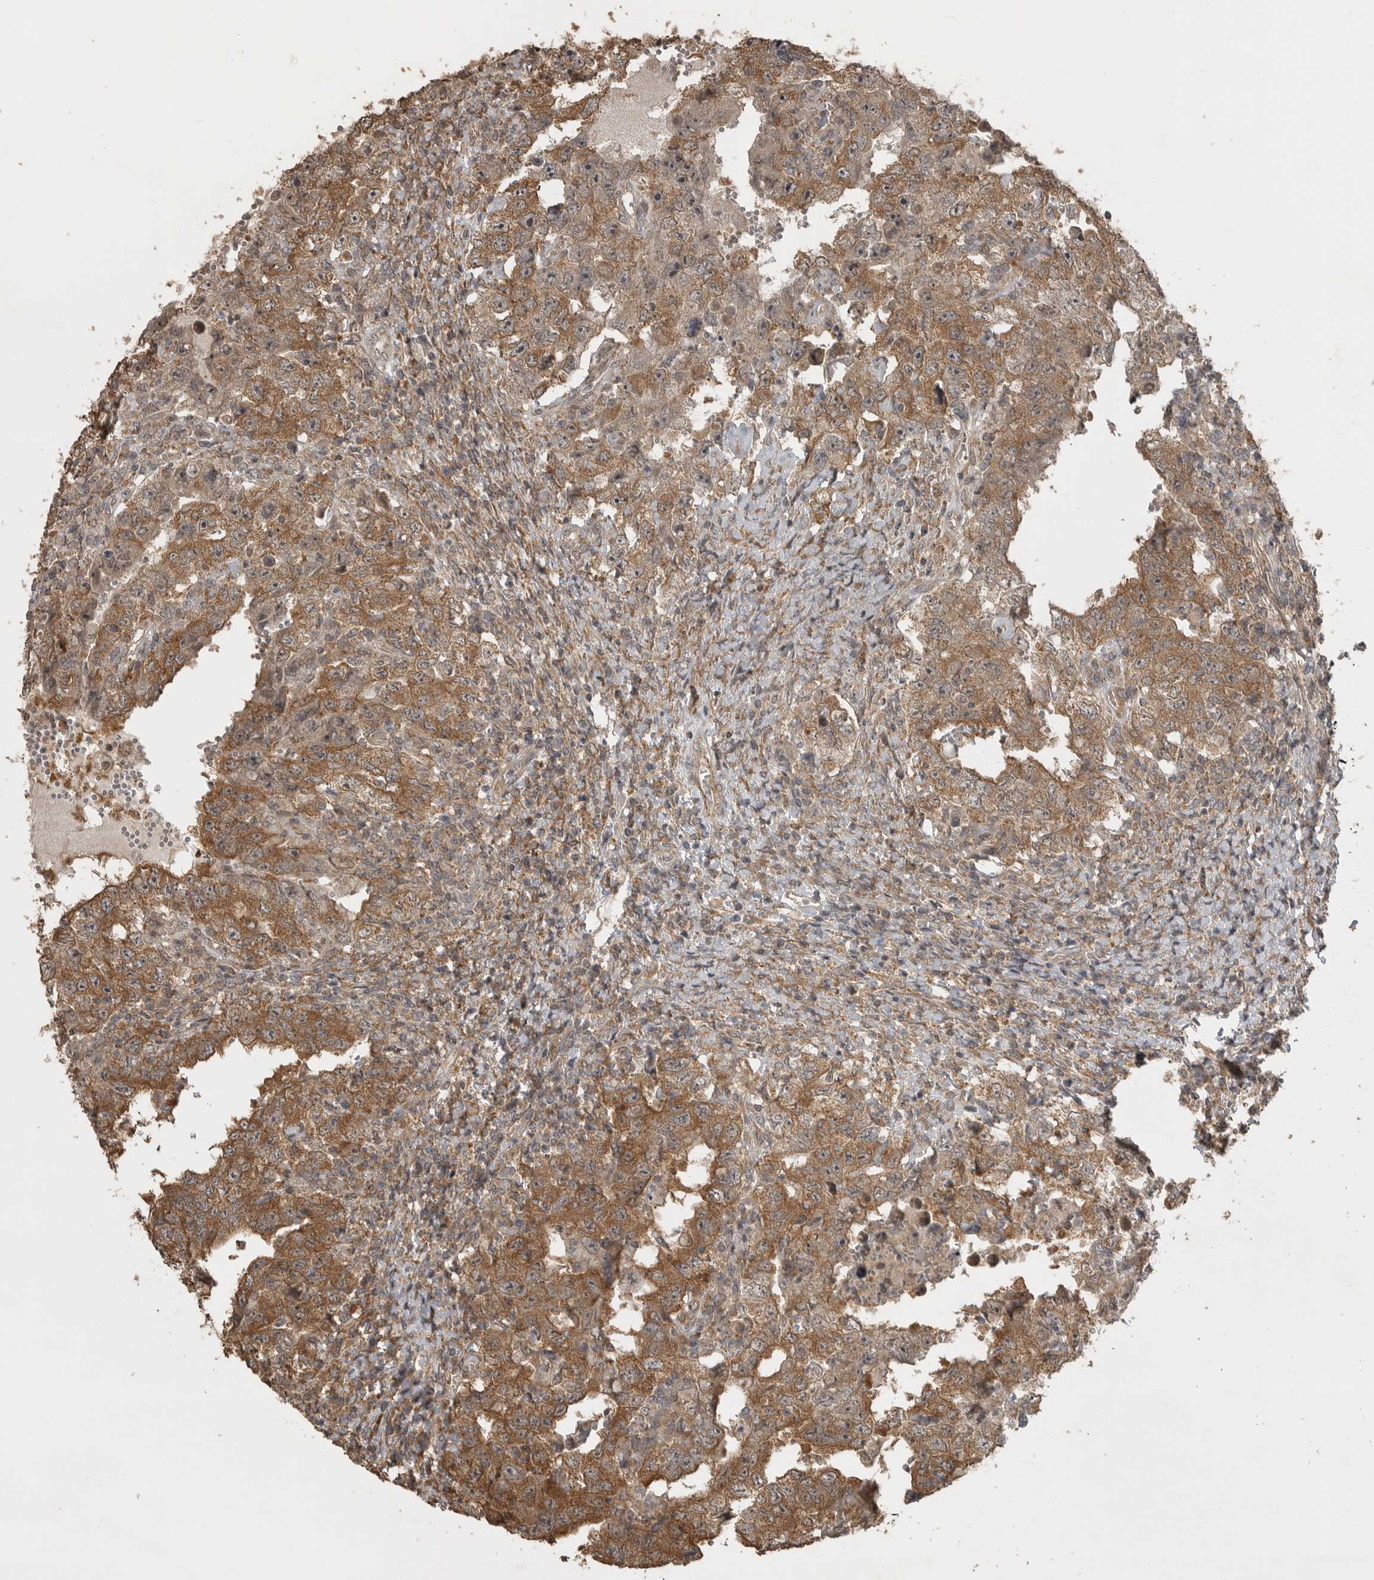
{"staining": {"intensity": "moderate", "quantity": ">75%", "location": "cytoplasmic/membranous"}, "tissue": "testis cancer", "cell_type": "Tumor cells", "image_type": "cancer", "snomed": [{"axis": "morphology", "description": "Carcinoma, Embryonal, NOS"}, {"axis": "topography", "description": "Testis"}], "caption": "IHC staining of testis cancer (embryonal carcinoma), which exhibits medium levels of moderate cytoplasmic/membranous expression in about >75% of tumor cells indicating moderate cytoplasmic/membranous protein staining. The staining was performed using DAB (brown) for protein detection and nuclei were counterstained in hematoxylin (blue).", "gene": "LLGL1", "patient": {"sex": "male", "age": 26}}